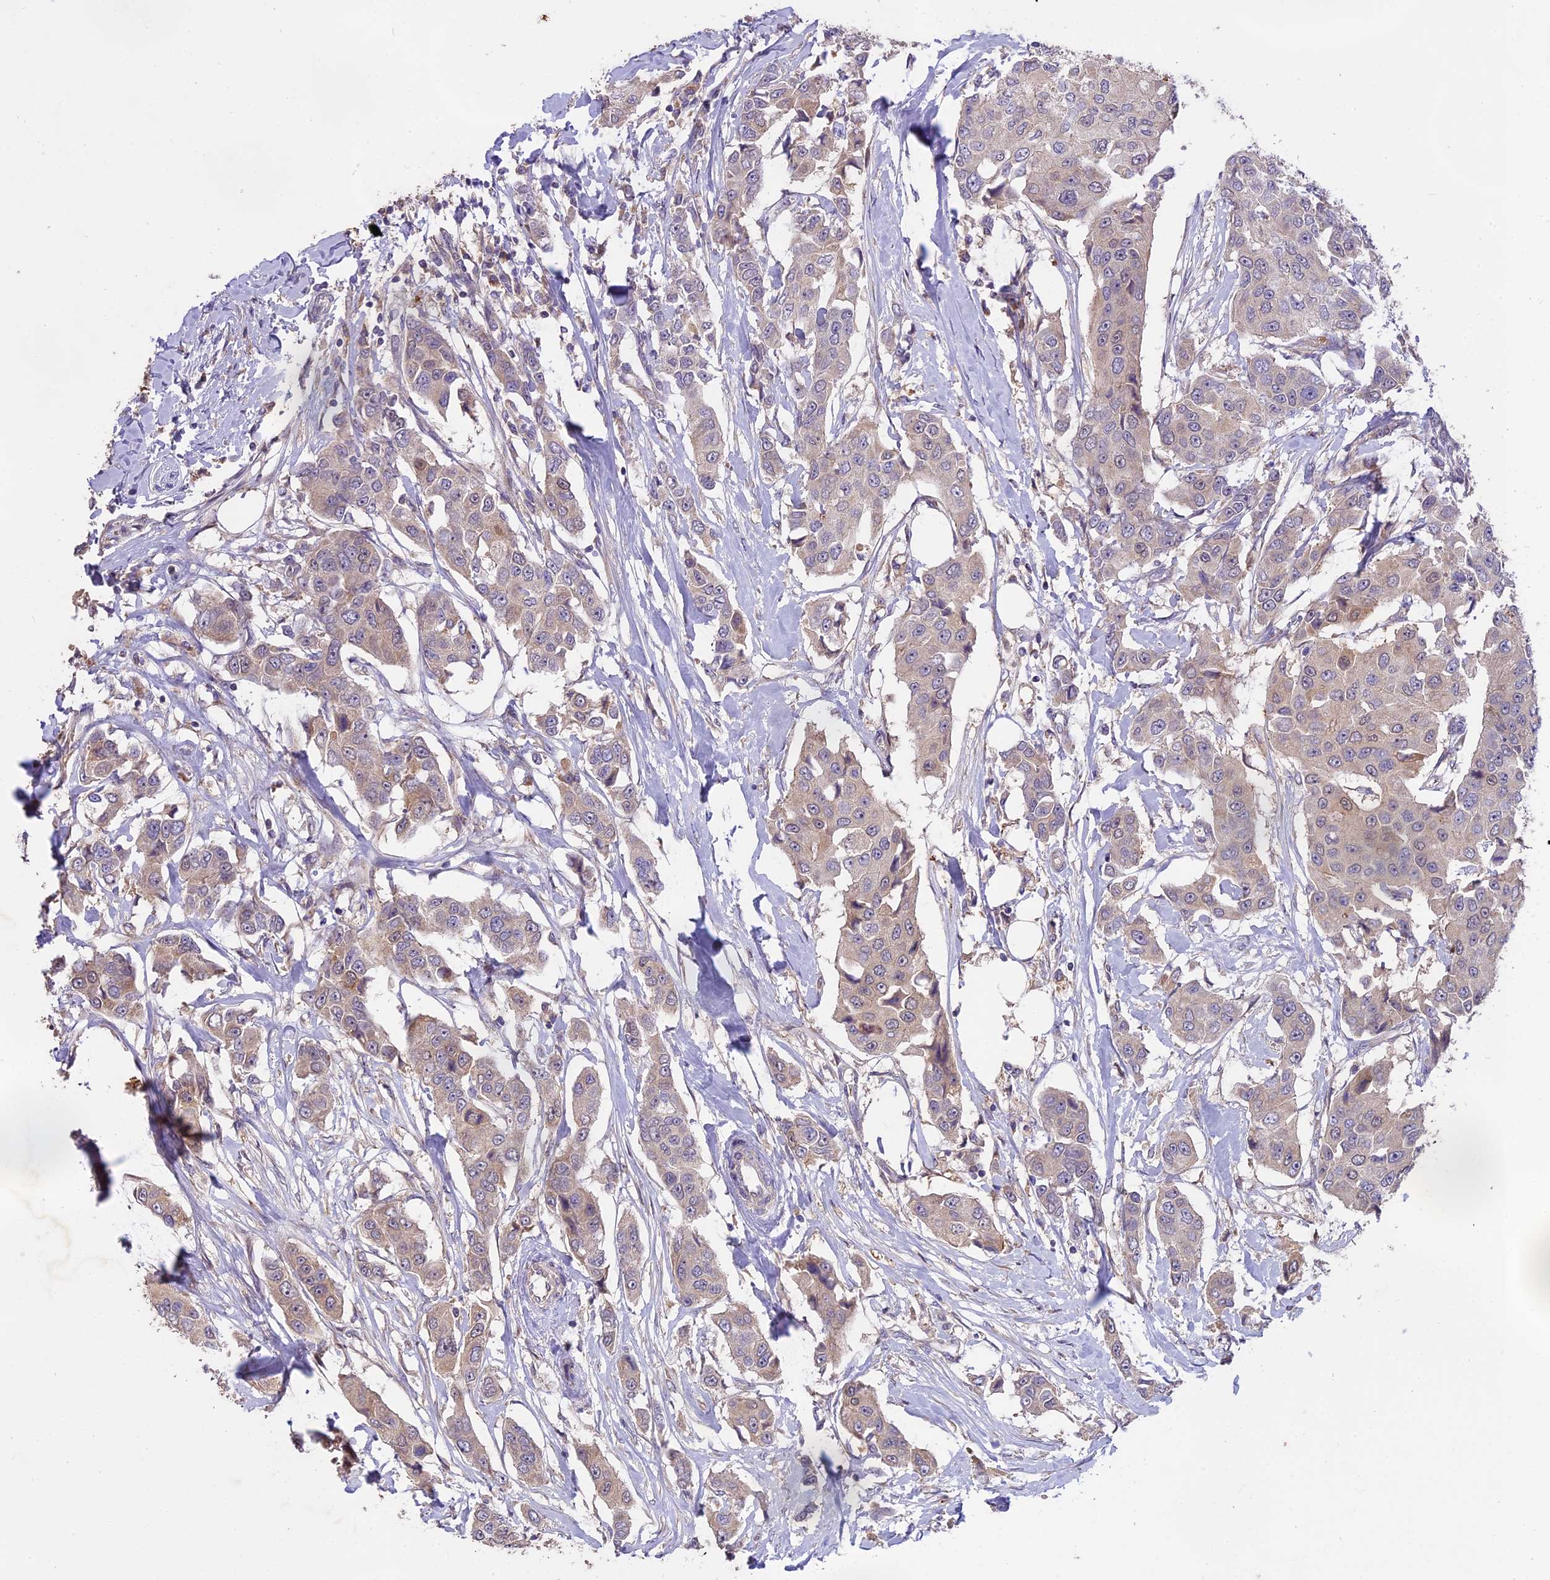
{"staining": {"intensity": "weak", "quantity": "<25%", "location": "cytoplasmic/membranous"}, "tissue": "breast cancer", "cell_type": "Tumor cells", "image_type": "cancer", "snomed": [{"axis": "morphology", "description": "Duct carcinoma"}, {"axis": "topography", "description": "Breast"}], "caption": "This is an immunohistochemistry photomicrograph of breast cancer. There is no staining in tumor cells.", "gene": "MEMO1", "patient": {"sex": "female", "age": 80}}